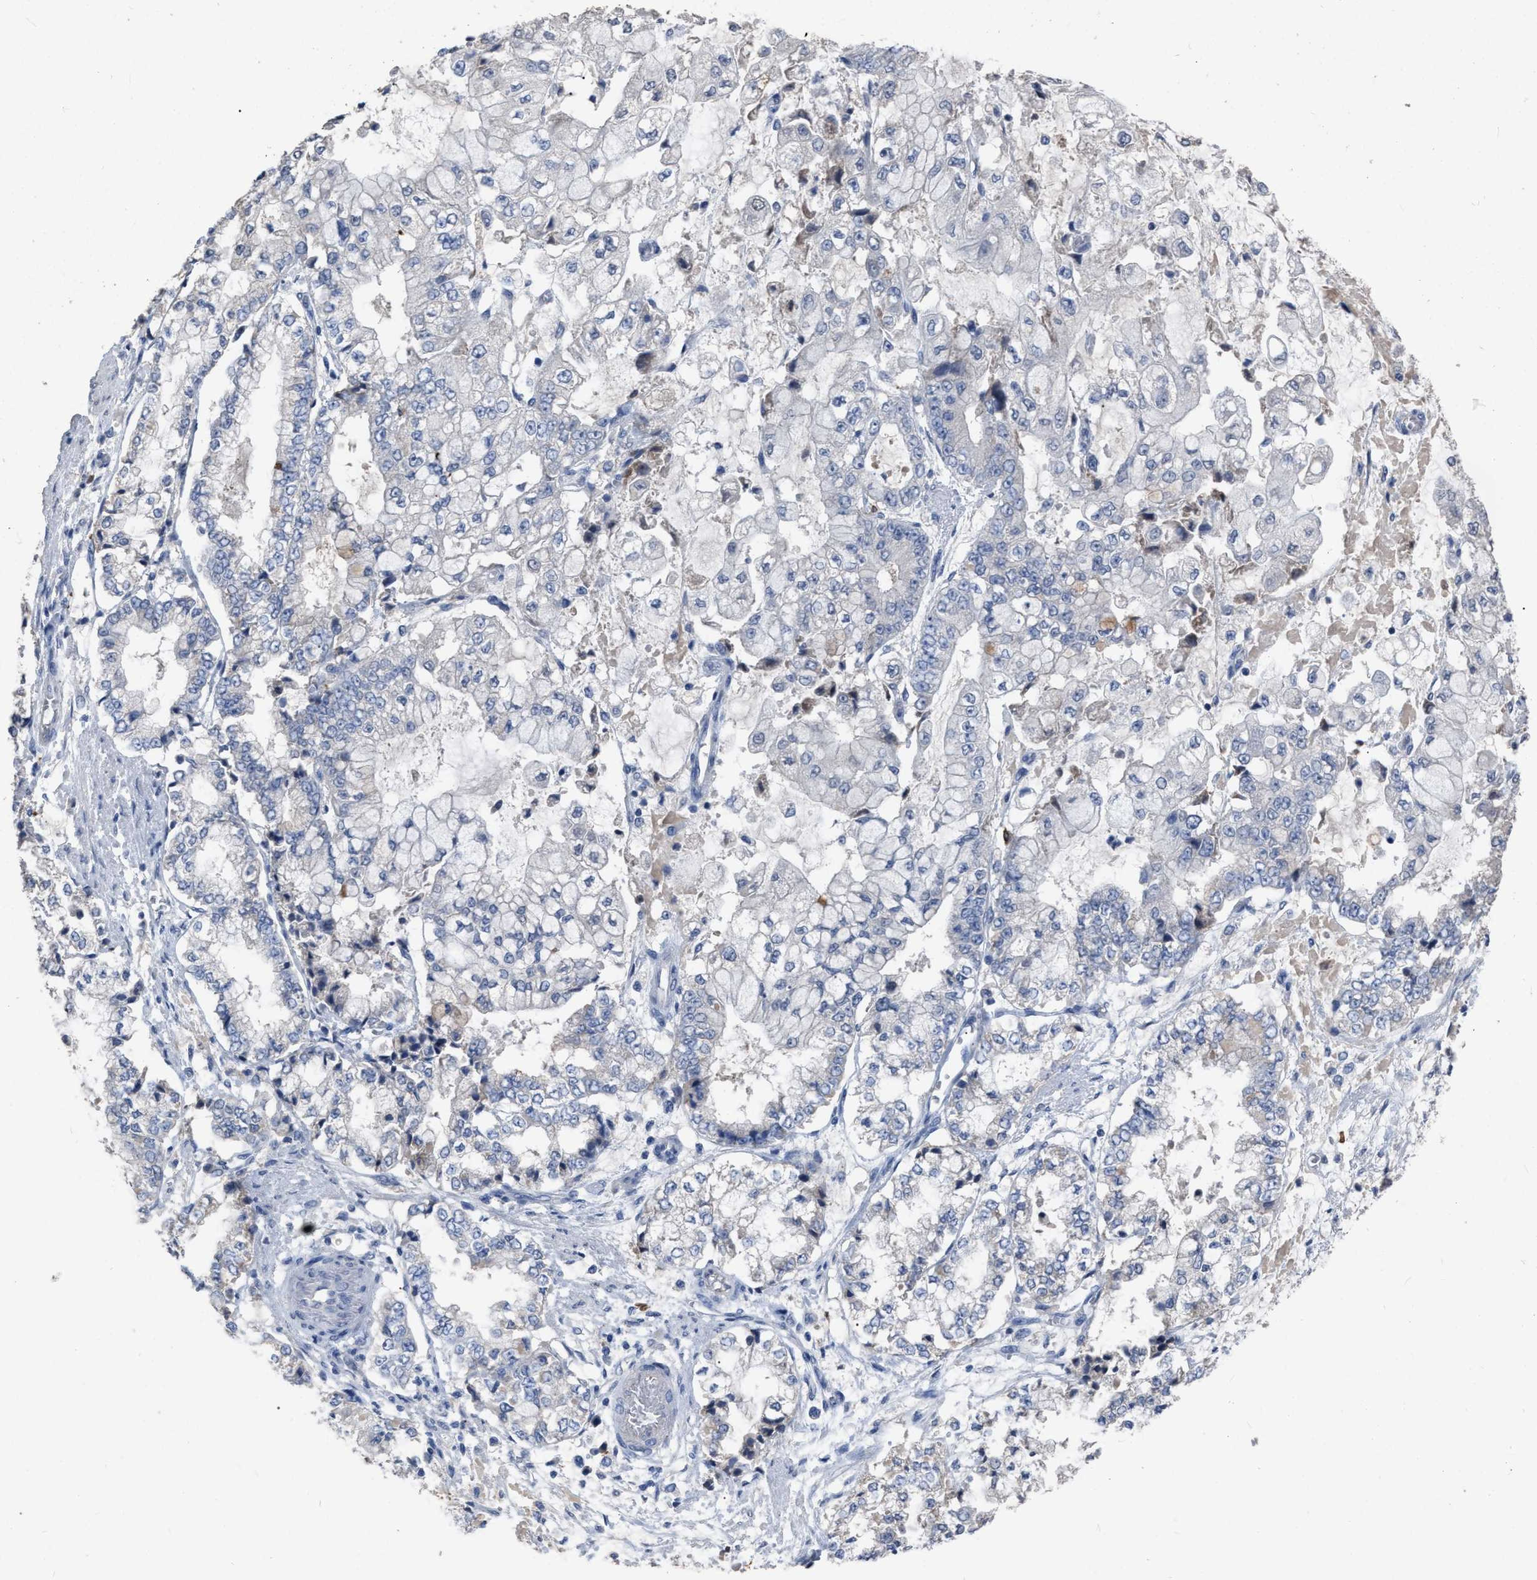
{"staining": {"intensity": "negative", "quantity": "none", "location": "none"}, "tissue": "stomach cancer", "cell_type": "Tumor cells", "image_type": "cancer", "snomed": [{"axis": "morphology", "description": "Adenocarcinoma, NOS"}, {"axis": "topography", "description": "Stomach"}], "caption": "The immunohistochemistry (IHC) image has no significant positivity in tumor cells of stomach adenocarcinoma tissue. (Stains: DAB (3,3'-diaminobenzidine) immunohistochemistry with hematoxylin counter stain, Microscopy: brightfield microscopy at high magnification).", "gene": "HABP2", "patient": {"sex": "male", "age": 76}}